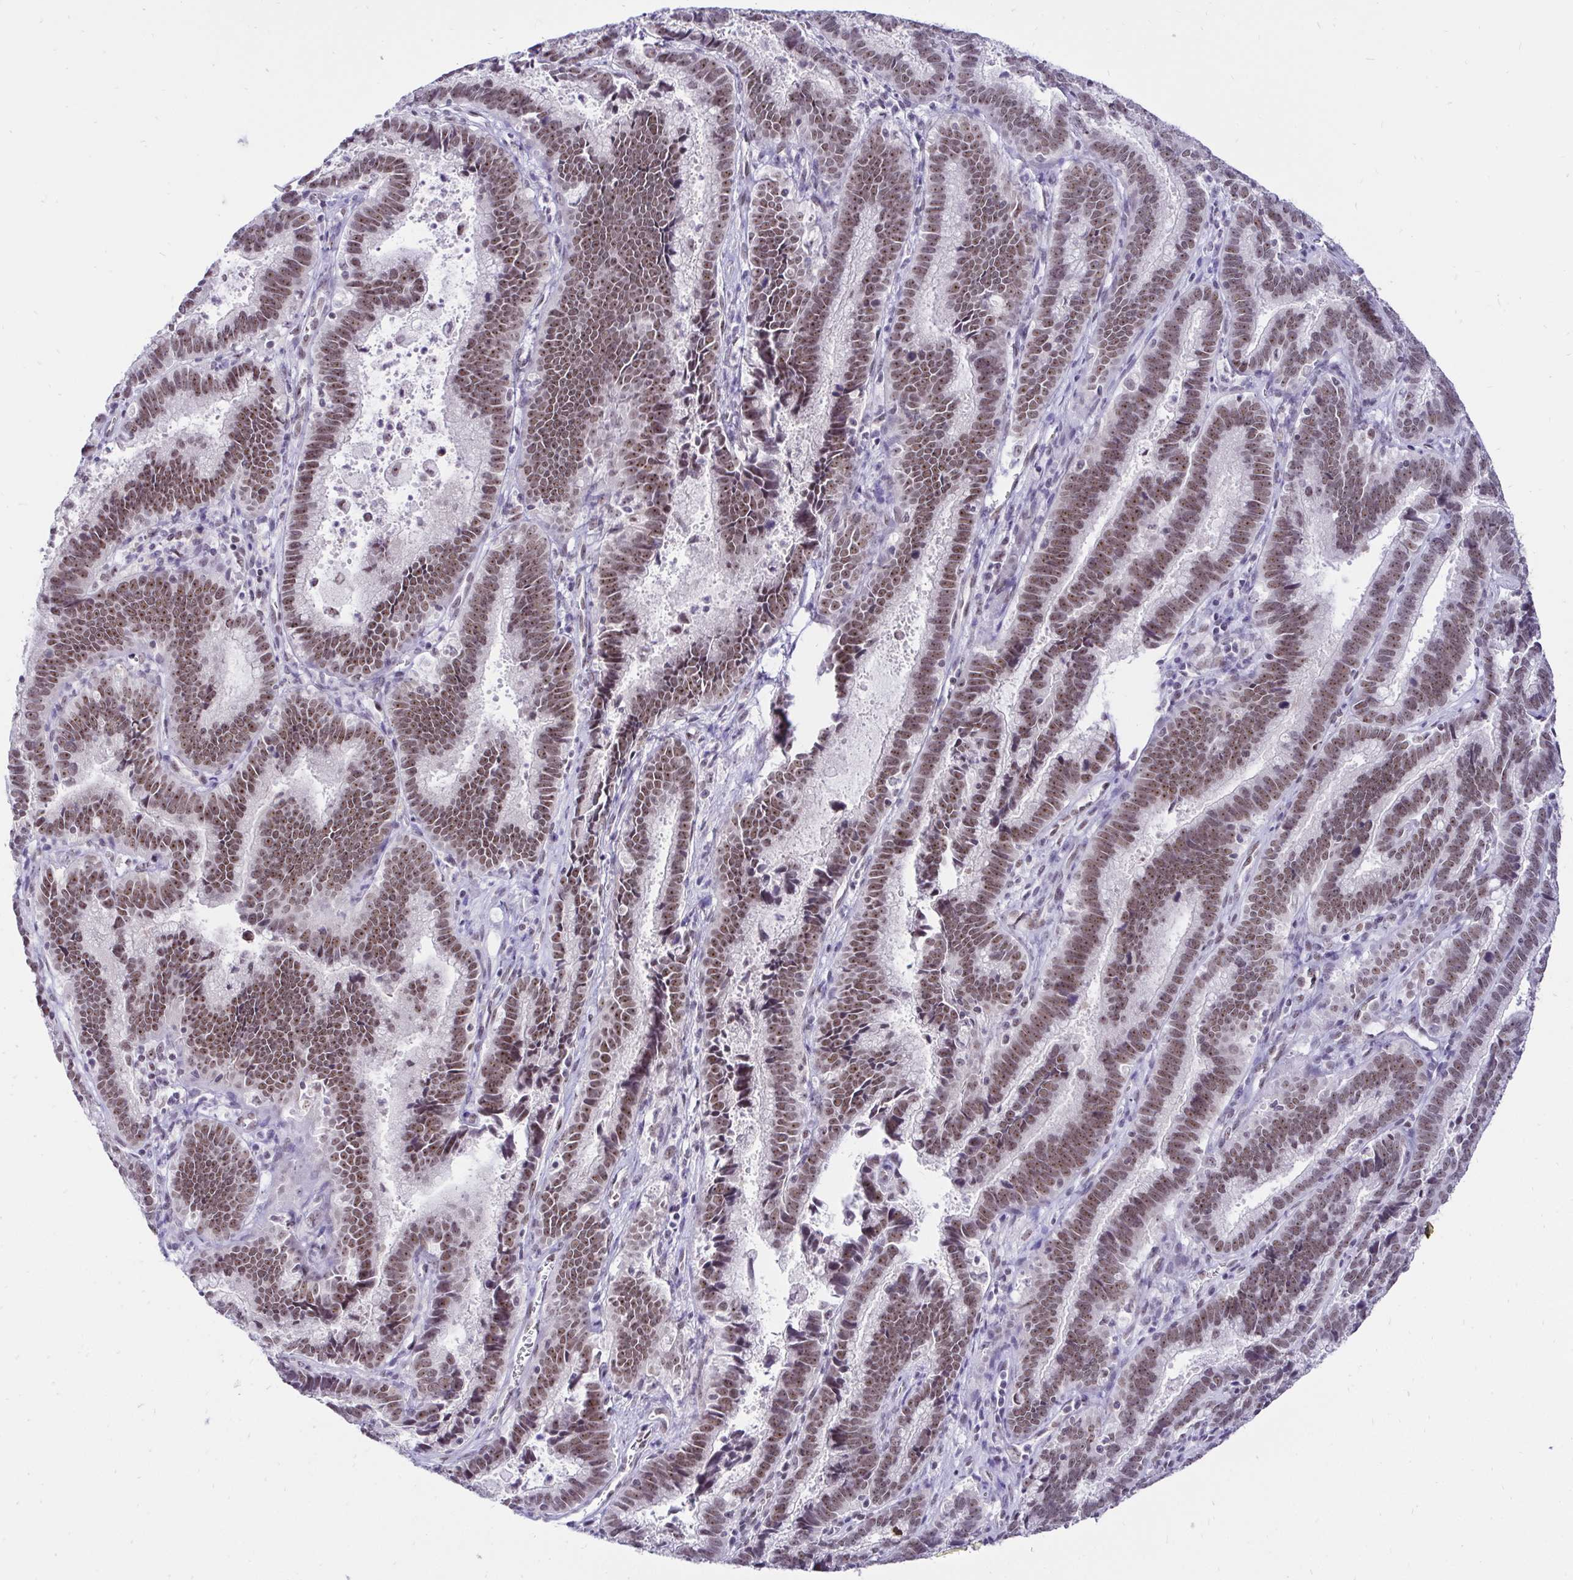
{"staining": {"intensity": "strong", "quantity": ">75%", "location": "nuclear"}, "tissue": "cervical cancer", "cell_type": "Tumor cells", "image_type": "cancer", "snomed": [{"axis": "morphology", "description": "Adenocarcinoma, NOS"}, {"axis": "topography", "description": "Cervix"}], "caption": "This image displays IHC staining of human adenocarcinoma (cervical), with high strong nuclear staining in about >75% of tumor cells.", "gene": "ZNF860", "patient": {"sex": "female", "age": 61}}